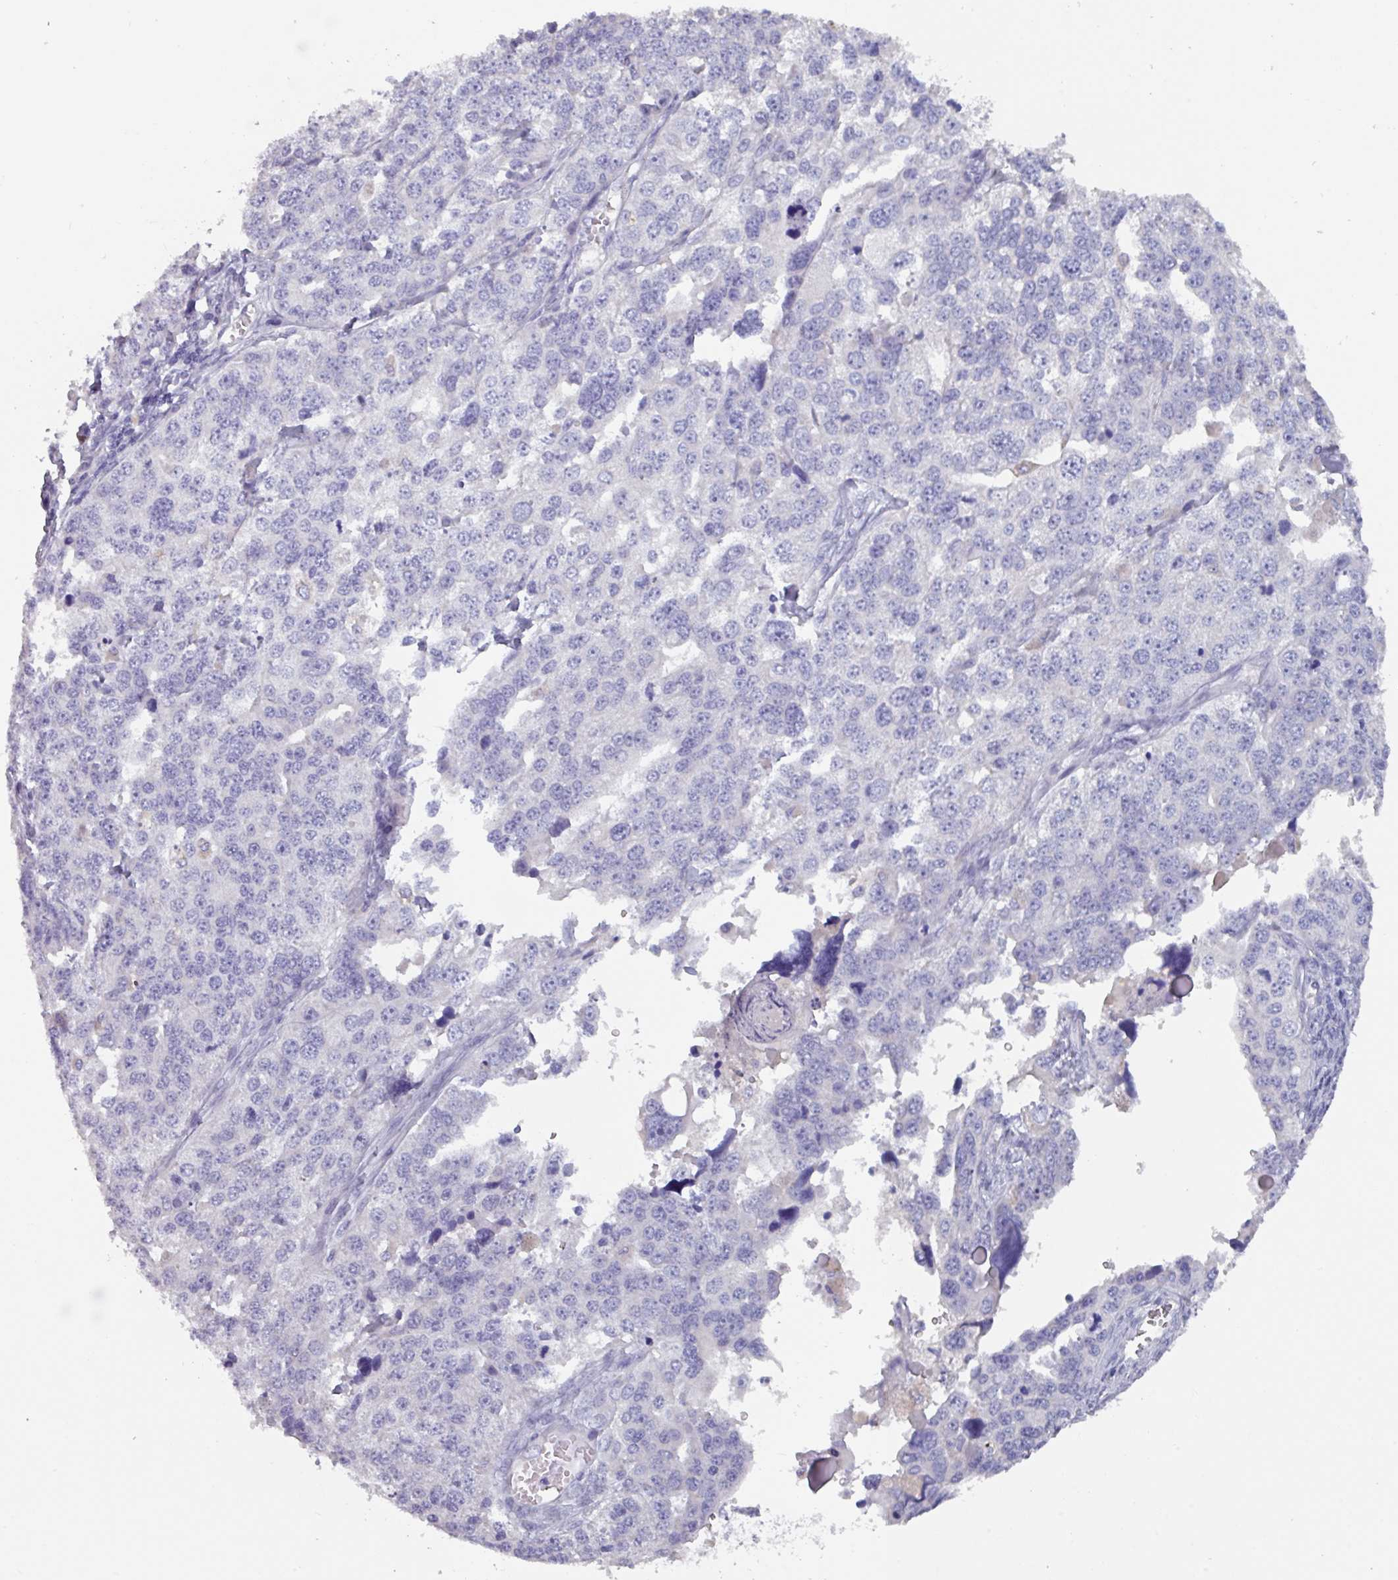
{"staining": {"intensity": "negative", "quantity": "none", "location": "none"}, "tissue": "ovarian cancer", "cell_type": "Tumor cells", "image_type": "cancer", "snomed": [{"axis": "morphology", "description": "Cystadenocarcinoma, serous, NOS"}, {"axis": "topography", "description": "Ovary"}], "caption": "IHC histopathology image of ovarian cancer stained for a protein (brown), which displays no expression in tumor cells.", "gene": "OR2T10", "patient": {"sex": "female", "age": 76}}